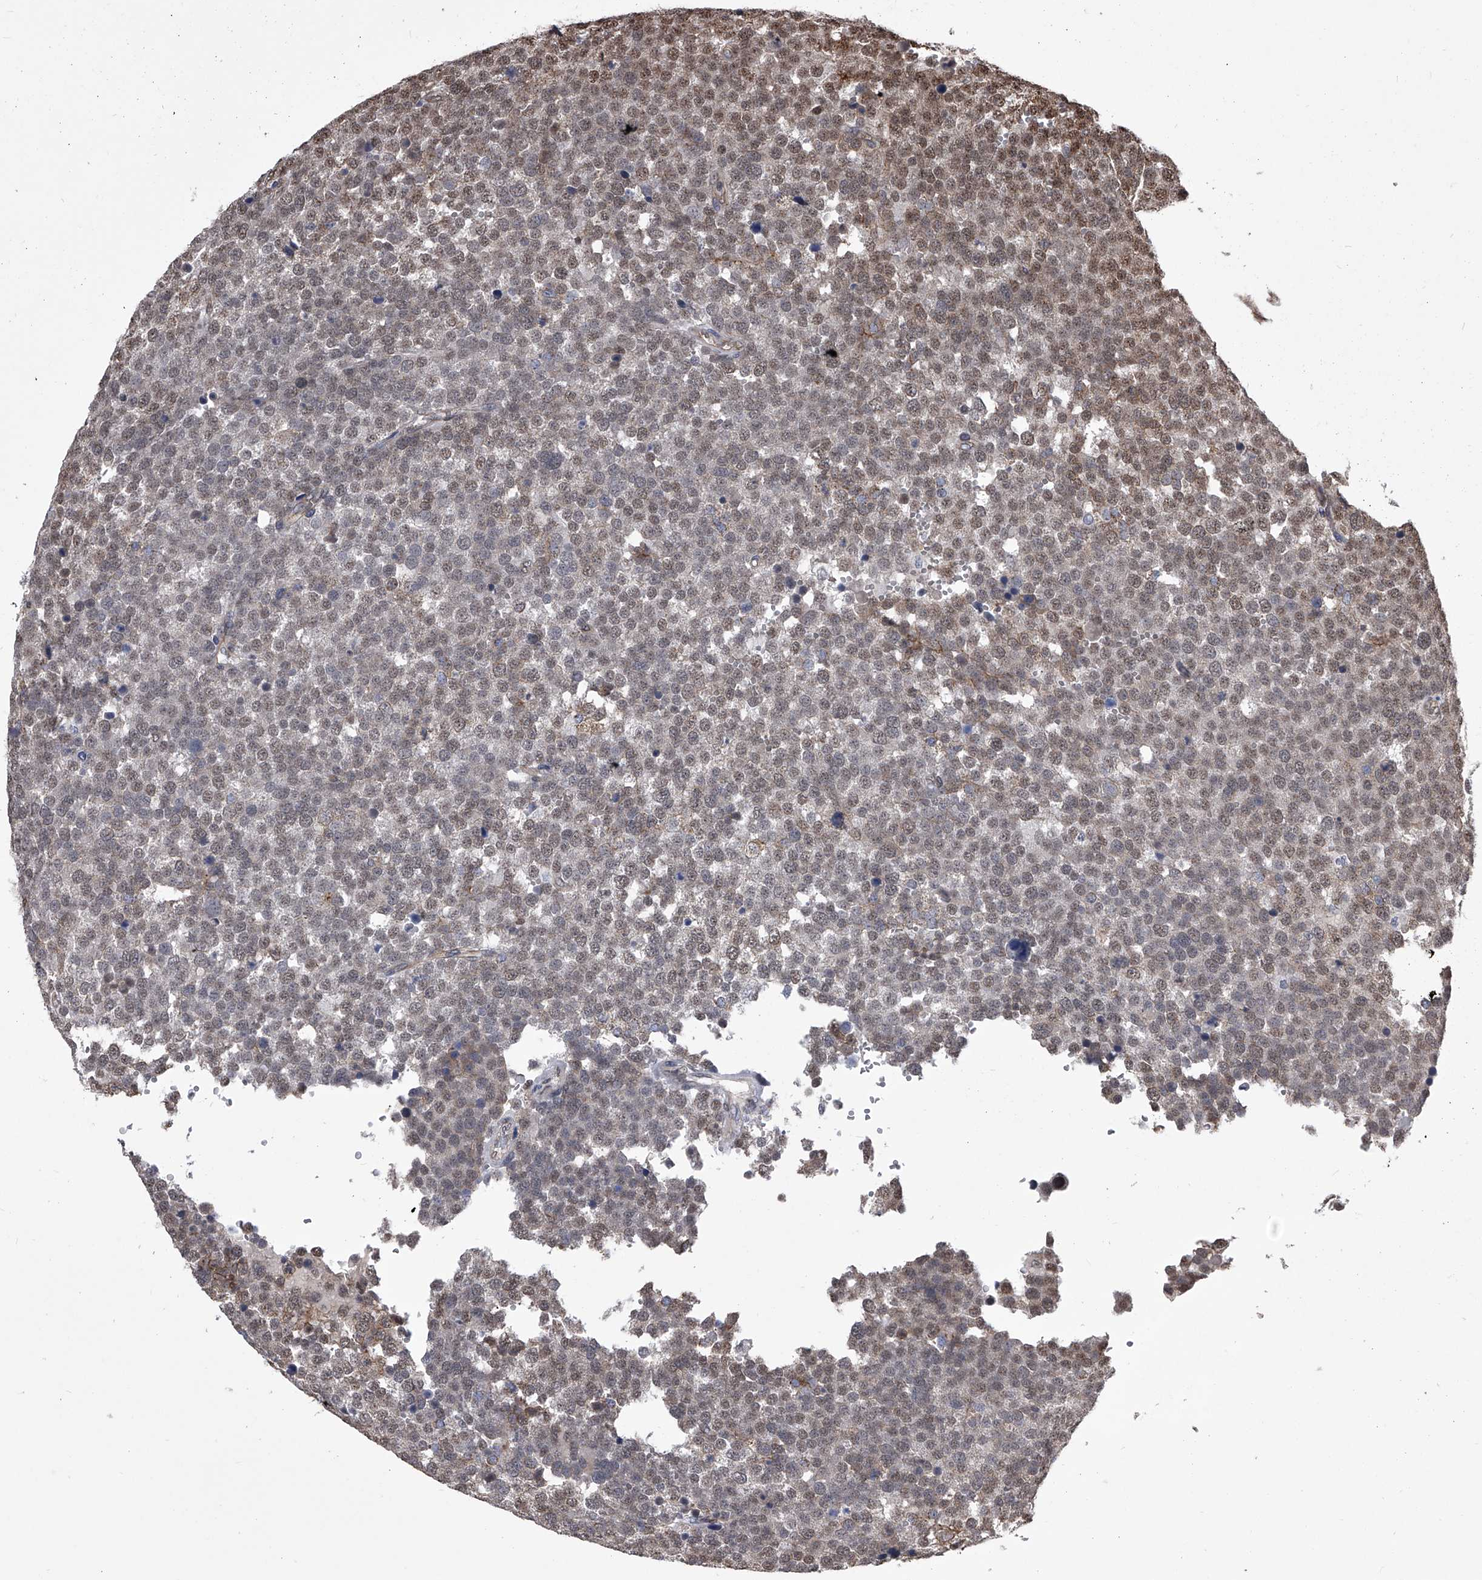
{"staining": {"intensity": "weak", "quantity": "25%-75%", "location": "nuclear"}, "tissue": "testis cancer", "cell_type": "Tumor cells", "image_type": "cancer", "snomed": [{"axis": "morphology", "description": "Seminoma, NOS"}, {"axis": "topography", "description": "Testis"}], "caption": "Testis cancer stained for a protein reveals weak nuclear positivity in tumor cells.", "gene": "ZNF76", "patient": {"sex": "male", "age": 71}}